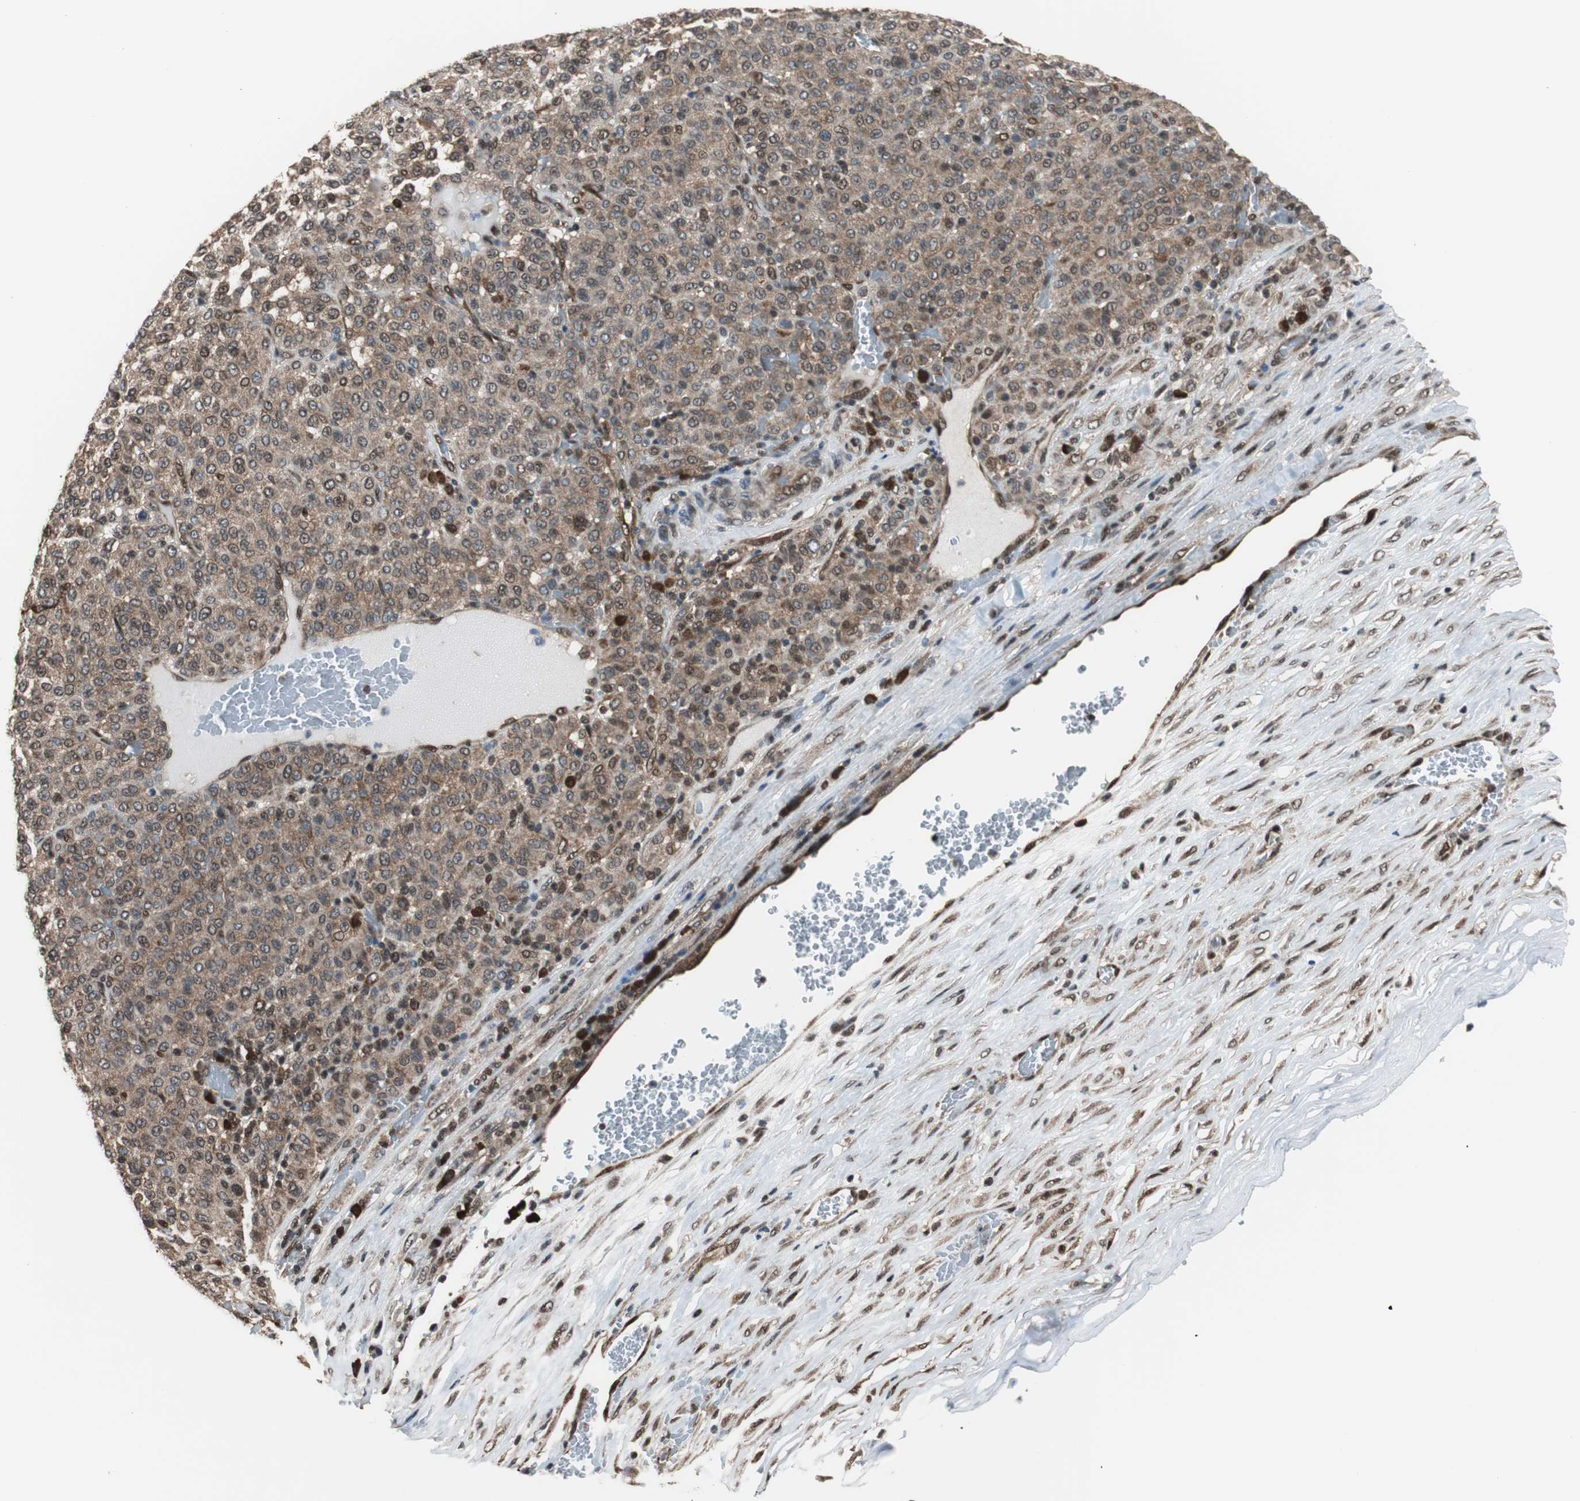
{"staining": {"intensity": "moderate", "quantity": ">75%", "location": "cytoplasmic/membranous,nuclear"}, "tissue": "melanoma", "cell_type": "Tumor cells", "image_type": "cancer", "snomed": [{"axis": "morphology", "description": "Malignant melanoma, Metastatic site"}, {"axis": "topography", "description": "Pancreas"}], "caption": "A photomicrograph showing moderate cytoplasmic/membranous and nuclear expression in approximately >75% of tumor cells in melanoma, as visualized by brown immunohistochemical staining.", "gene": "VCP", "patient": {"sex": "female", "age": 30}}